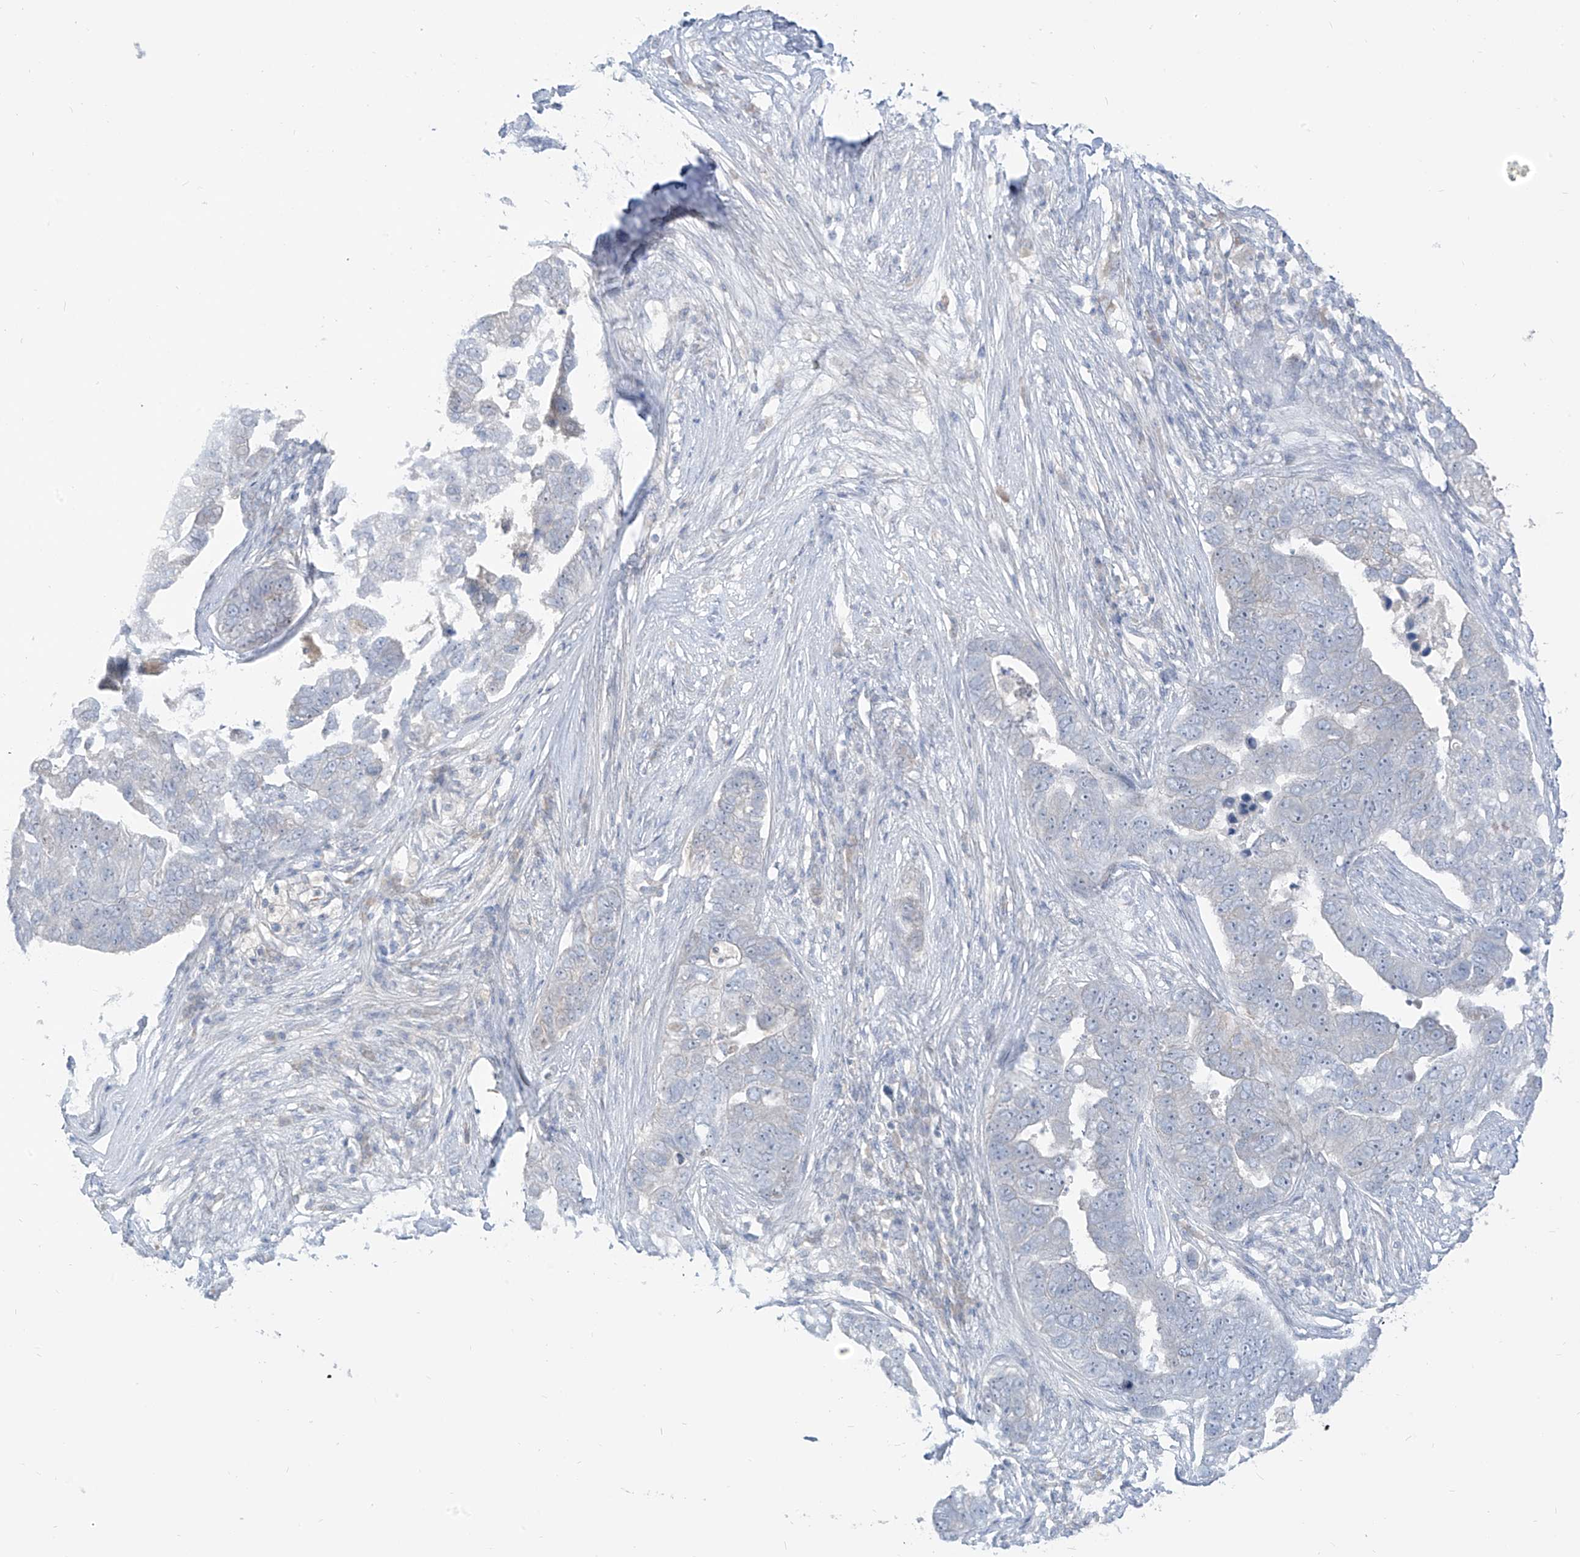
{"staining": {"intensity": "negative", "quantity": "none", "location": "none"}, "tissue": "pancreatic cancer", "cell_type": "Tumor cells", "image_type": "cancer", "snomed": [{"axis": "morphology", "description": "Adenocarcinoma, NOS"}, {"axis": "topography", "description": "Pancreas"}], "caption": "A high-resolution micrograph shows immunohistochemistry staining of pancreatic adenocarcinoma, which demonstrates no significant positivity in tumor cells. (Stains: DAB immunohistochemistry (IHC) with hematoxylin counter stain, Microscopy: brightfield microscopy at high magnification).", "gene": "C2orf42", "patient": {"sex": "female", "age": 61}}